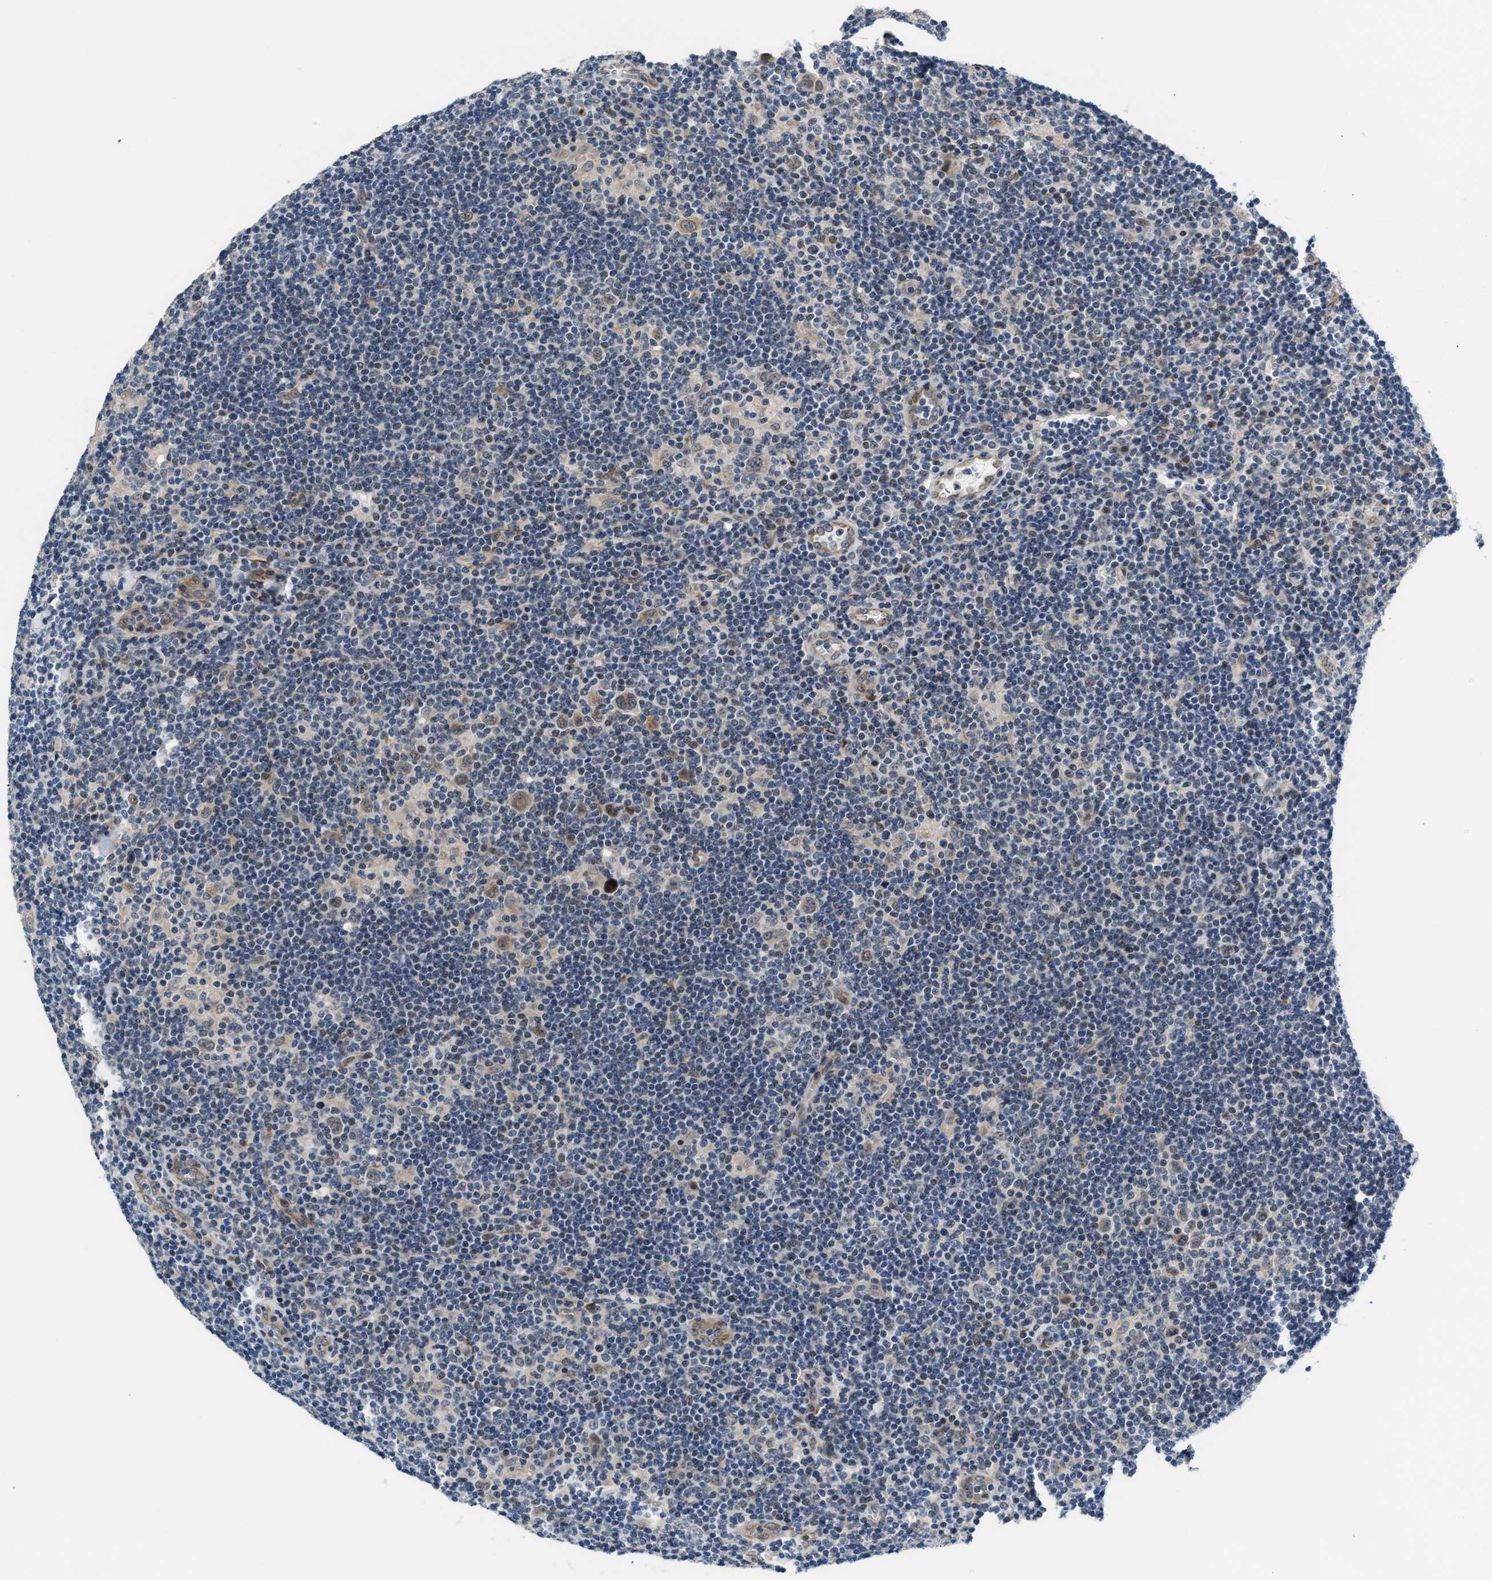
{"staining": {"intensity": "weak", "quantity": ">75%", "location": "cytoplasmic/membranous"}, "tissue": "lymphoma", "cell_type": "Tumor cells", "image_type": "cancer", "snomed": [{"axis": "morphology", "description": "Hodgkin's disease, NOS"}, {"axis": "topography", "description": "Lymph node"}], "caption": "Hodgkin's disease was stained to show a protein in brown. There is low levels of weak cytoplasmic/membranous staining in about >75% of tumor cells. The staining was performed using DAB (3,3'-diaminobenzidine) to visualize the protein expression in brown, while the nuclei were stained in blue with hematoxylin (Magnification: 20x).", "gene": "PPM1H", "patient": {"sex": "female", "age": 57}}